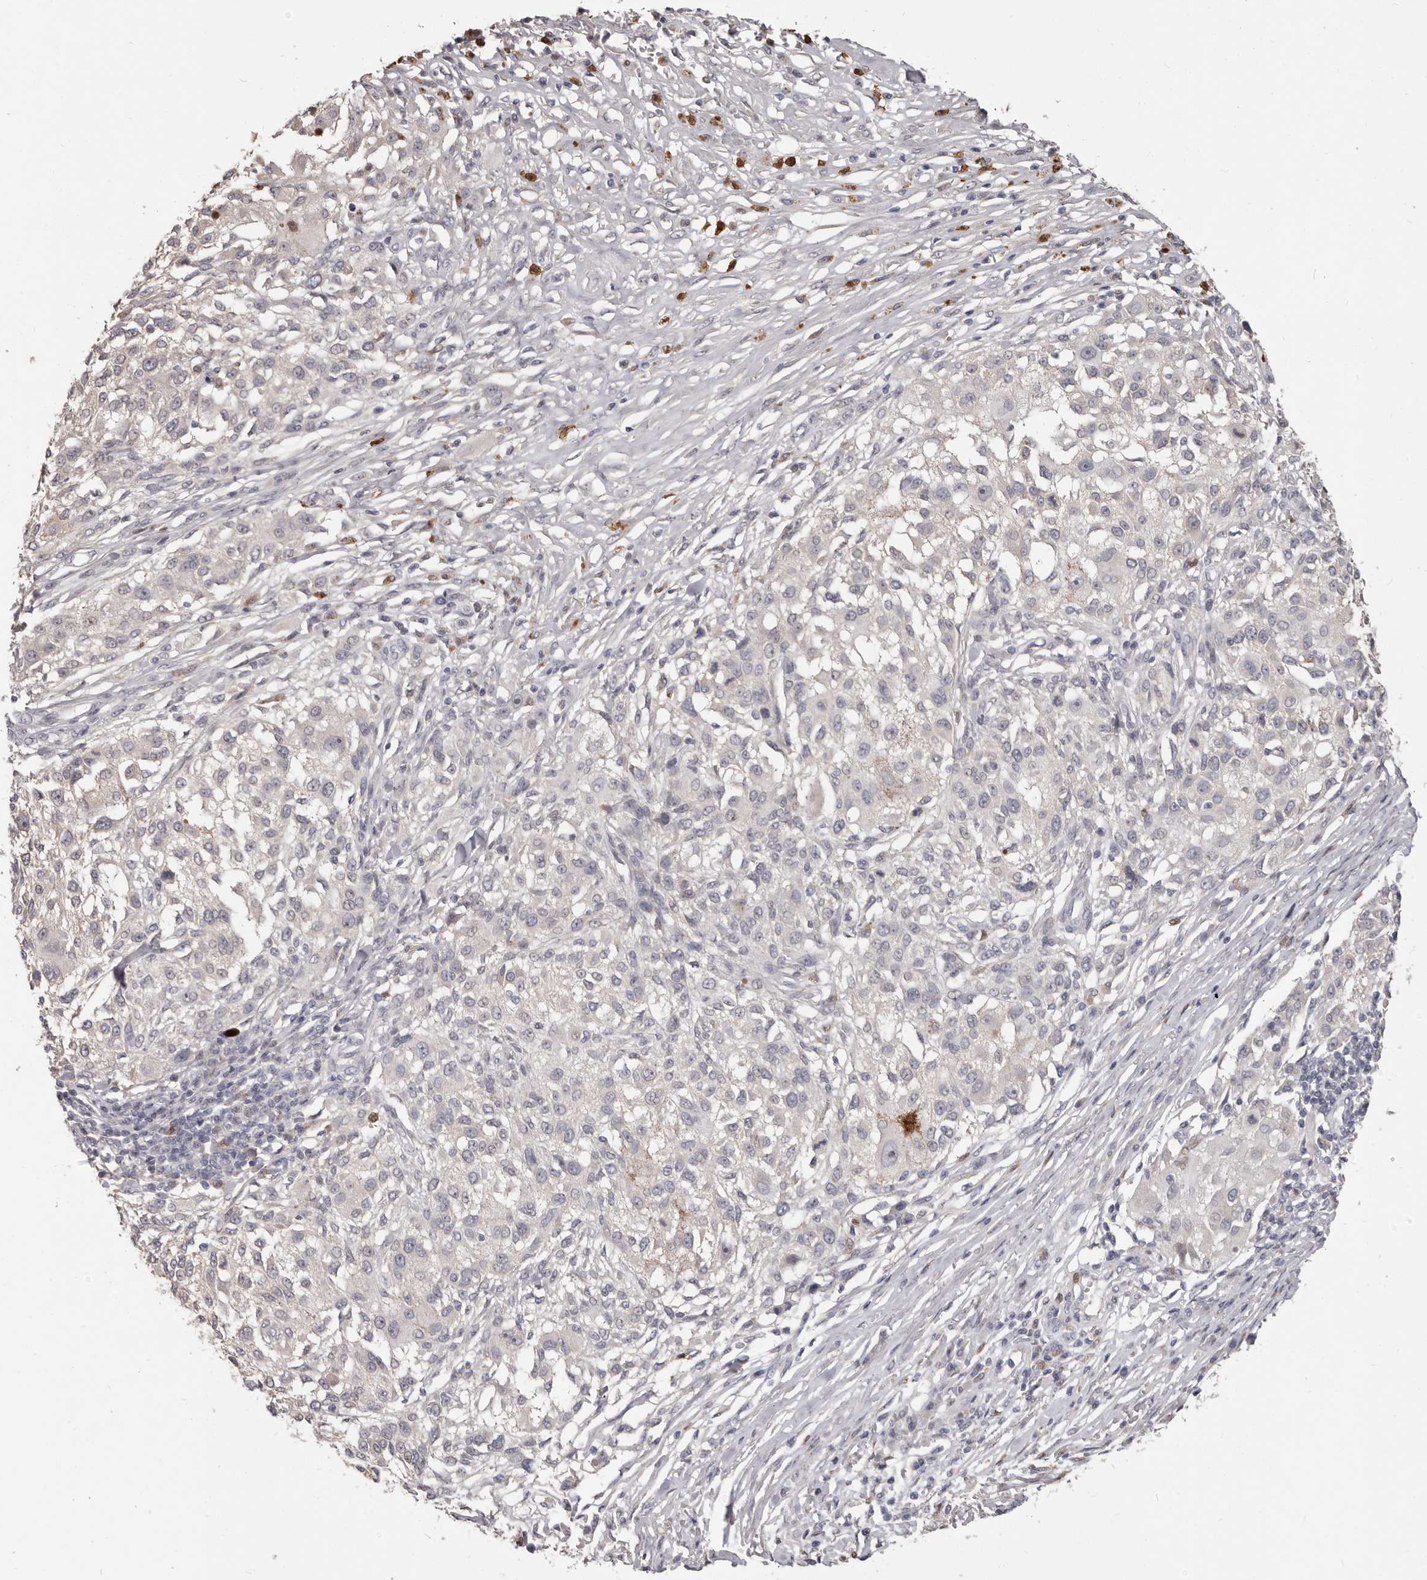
{"staining": {"intensity": "negative", "quantity": "none", "location": "none"}, "tissue": "melanoma", "cell_type": "Tumor cells", "image_type": "cancer", "snomed": [{"axis": "morphology", "description": "Necrosis, NOS"}, {"axis": "morphology", "description": "Malignant melanoma, NOS"}, {"axis": "topography", "description": "Skin"}], "caption": "IHC micrograph of human melanoma stained for a protein (brown), which exhibits no staining in tumor cells.", "gene": "GPR157", "patient": {"sex": "female", "age": 87}}